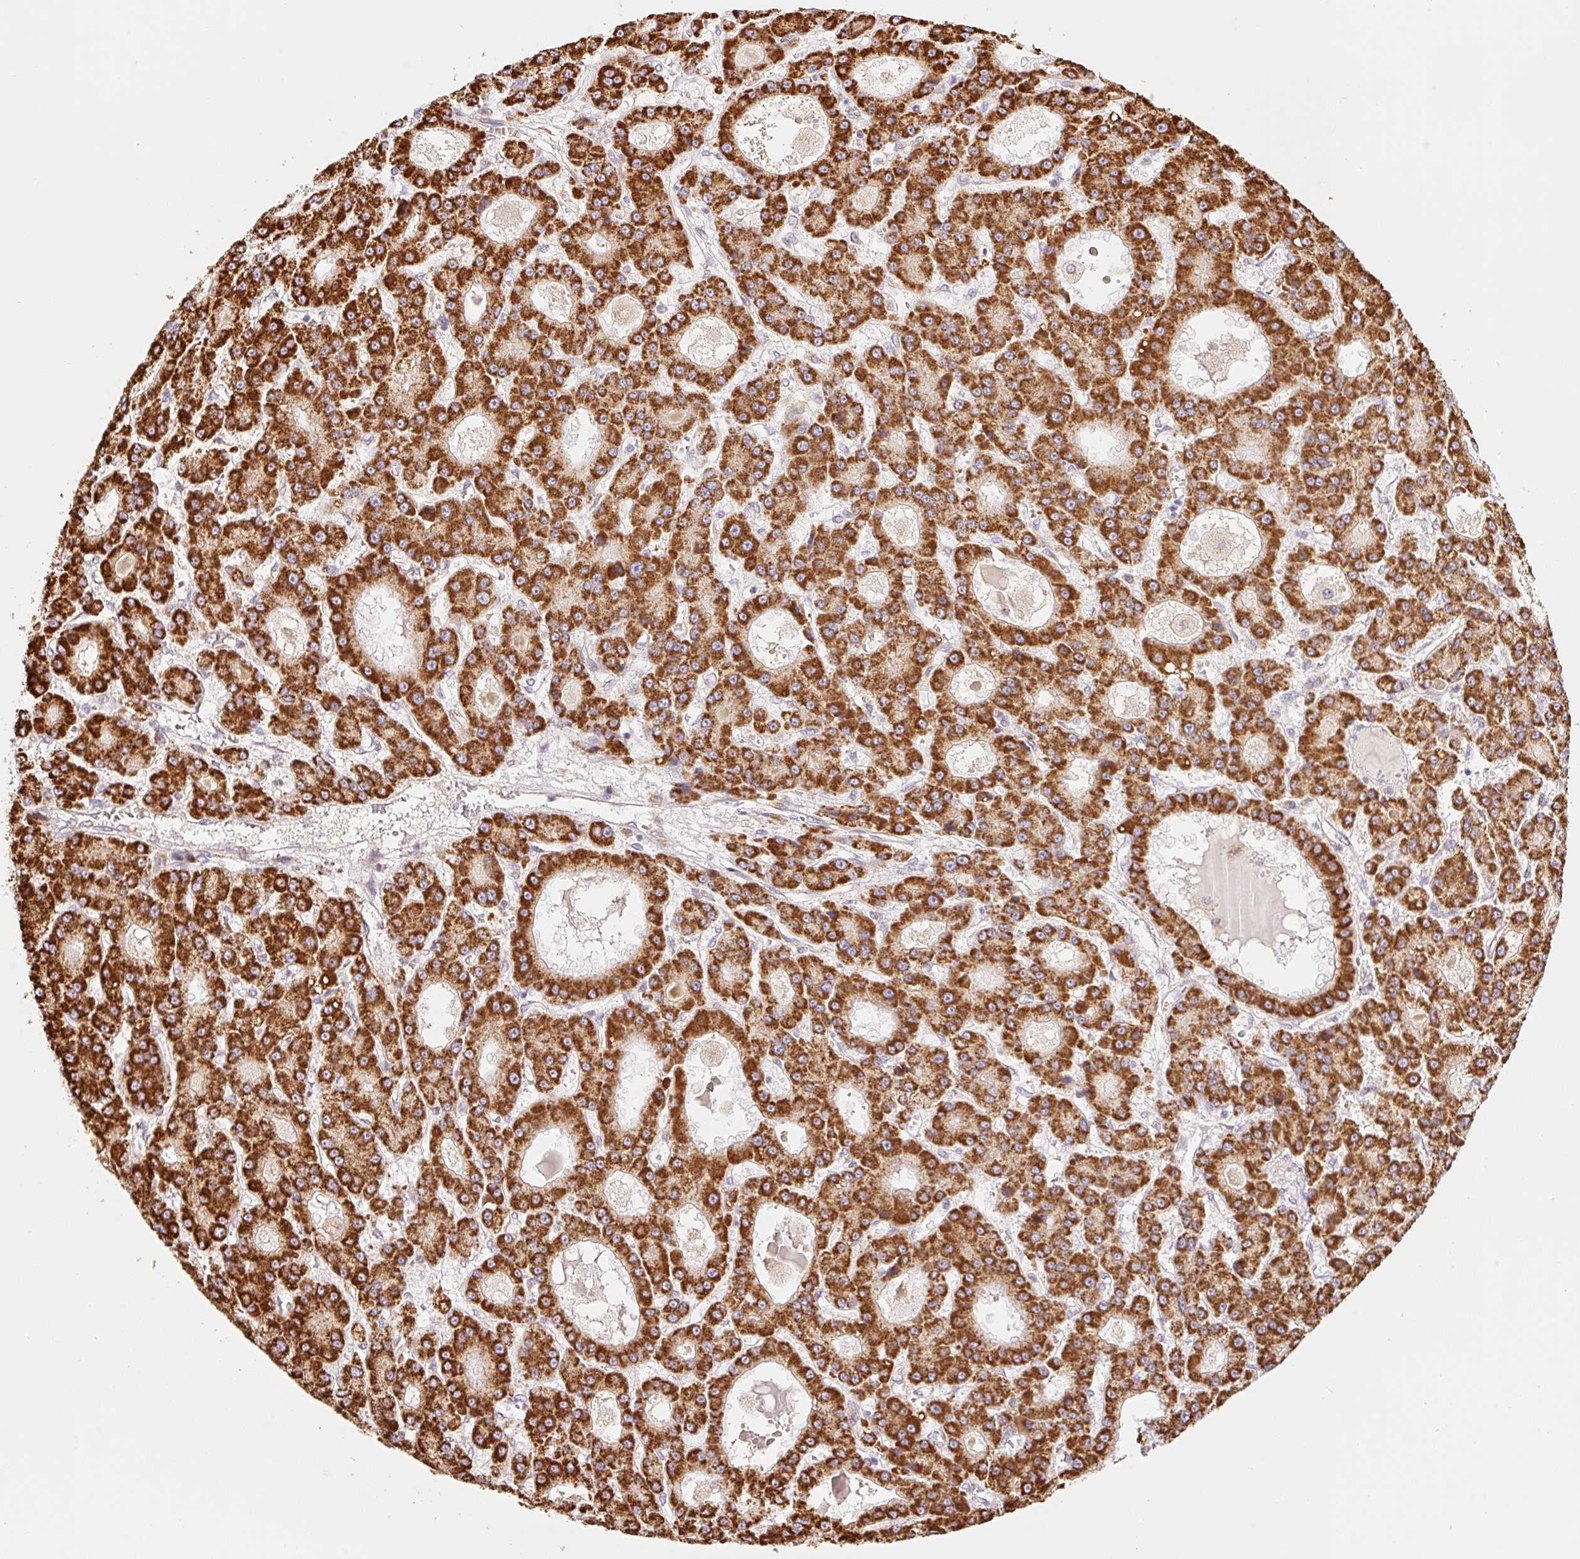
{"staining": {"intensity": "strong", "quantity": ">75%", "location": "cytoplasmic/membranous"}, "tissue": "liver cancer", "cell_type": "Tumor cells", "image_type": "cancer", "snomed": [{"axis": "morphology", "description": "Carcinoma, Hepatocellular, NOS"}, {"axis": "topography", "description": "Liver"}], "caption": "A micrograph showing strong cytoplasmic/membranous expression in about >75% of tumor cells in liver cancer (hepatocellular carcinoma), as visualized by brown immunohistochemical staining.", "gene": "GOSR2", "patient": {"sex": "male", "age": 70}}